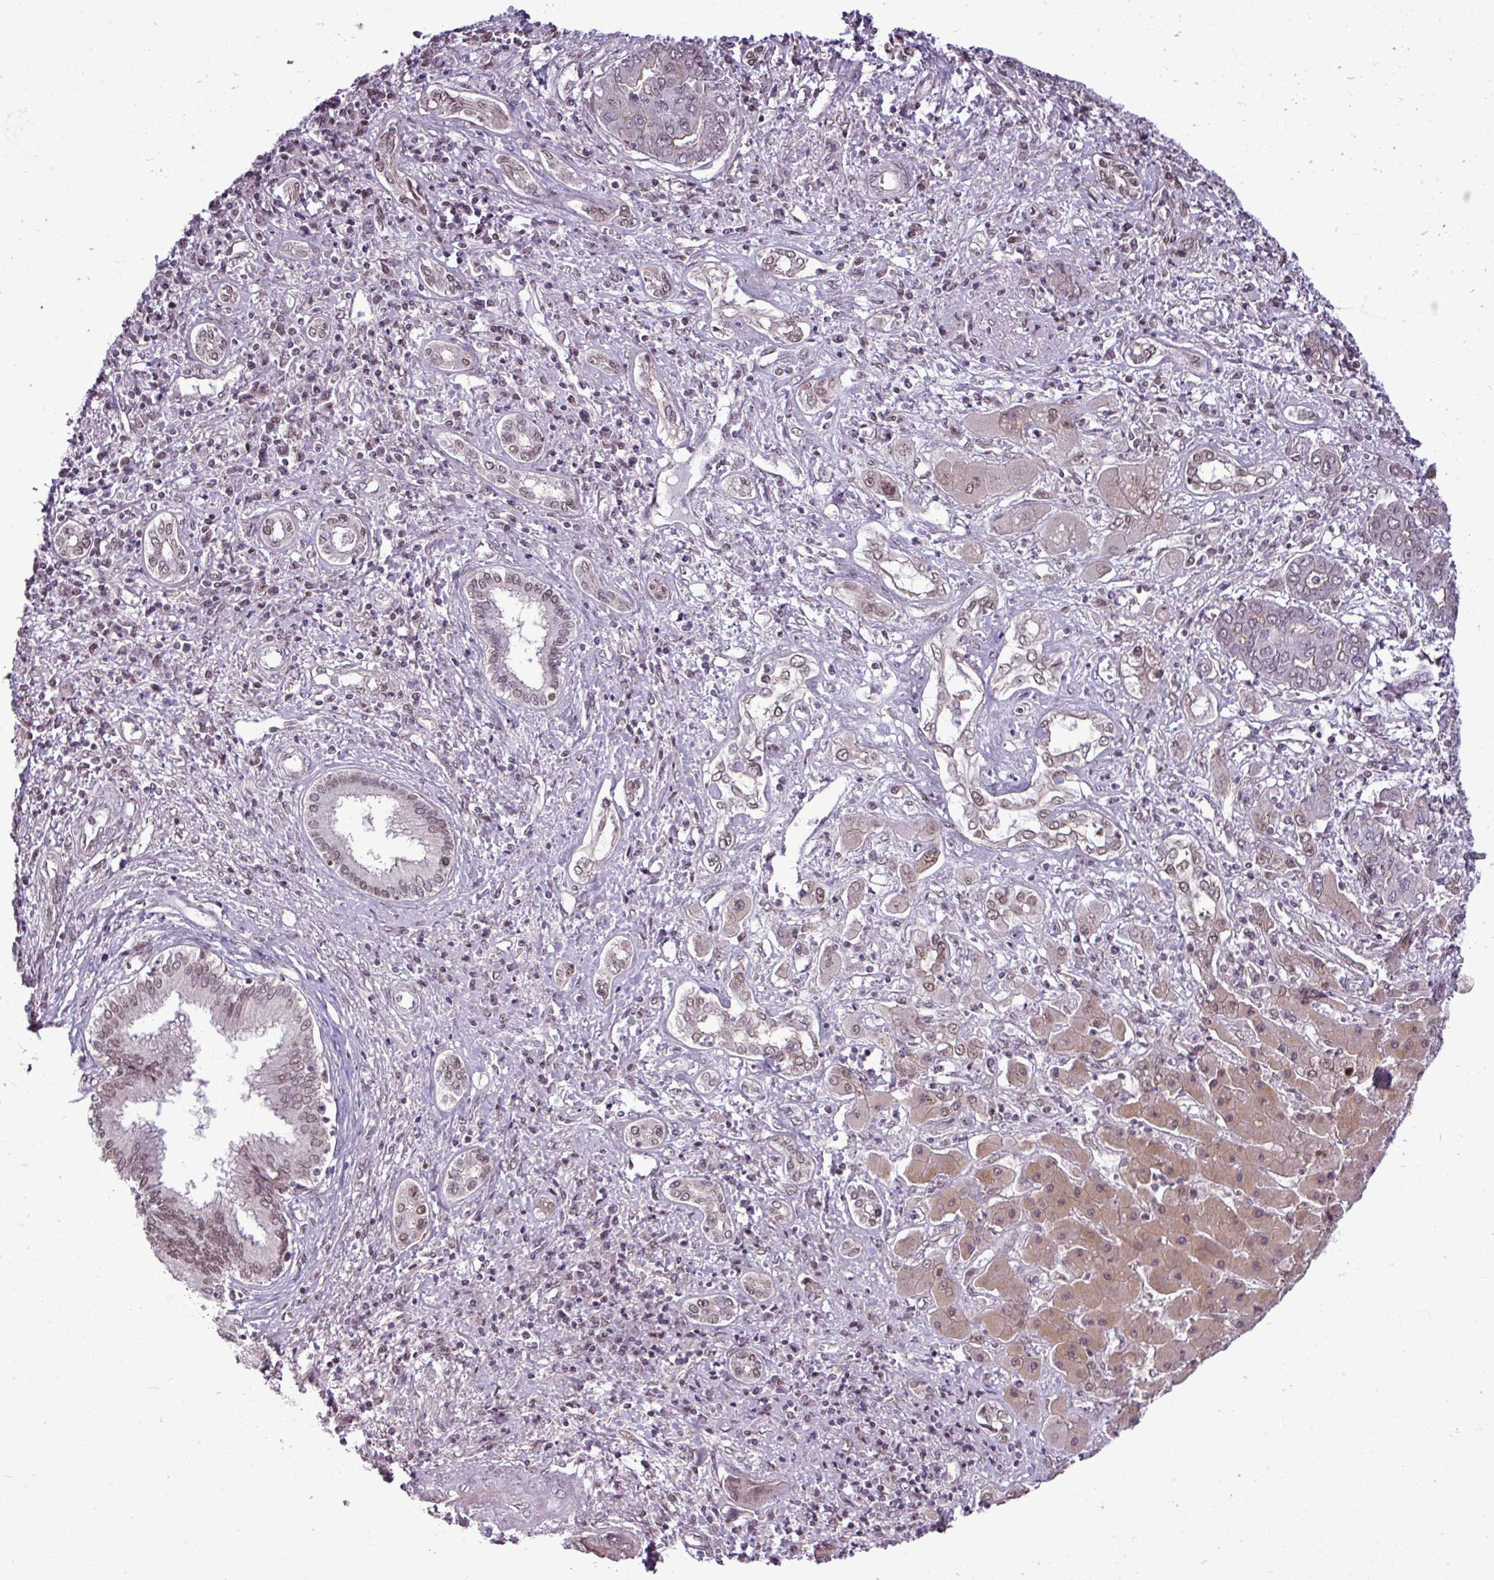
{"staining": {"intensity": "weak", "quantity": "25%-75%", "location": "nuclear"}, "tissue": "liver cancer", "cell_type": "Tumor cells", "image_type": "cancer", "snomed": [{"axis": "morphology", "description": "Cholangiocarcinoma"}, {"axis": "topography", "description": "Liver"}], "caption": "Immunohistochemical staining of human liver cancer exhibits low levels of weak nuclear protein expression in approximately 25%-75% of tumor cells.", "gene": "GPT2", "patient": {"sex": "male", "age": 67}}